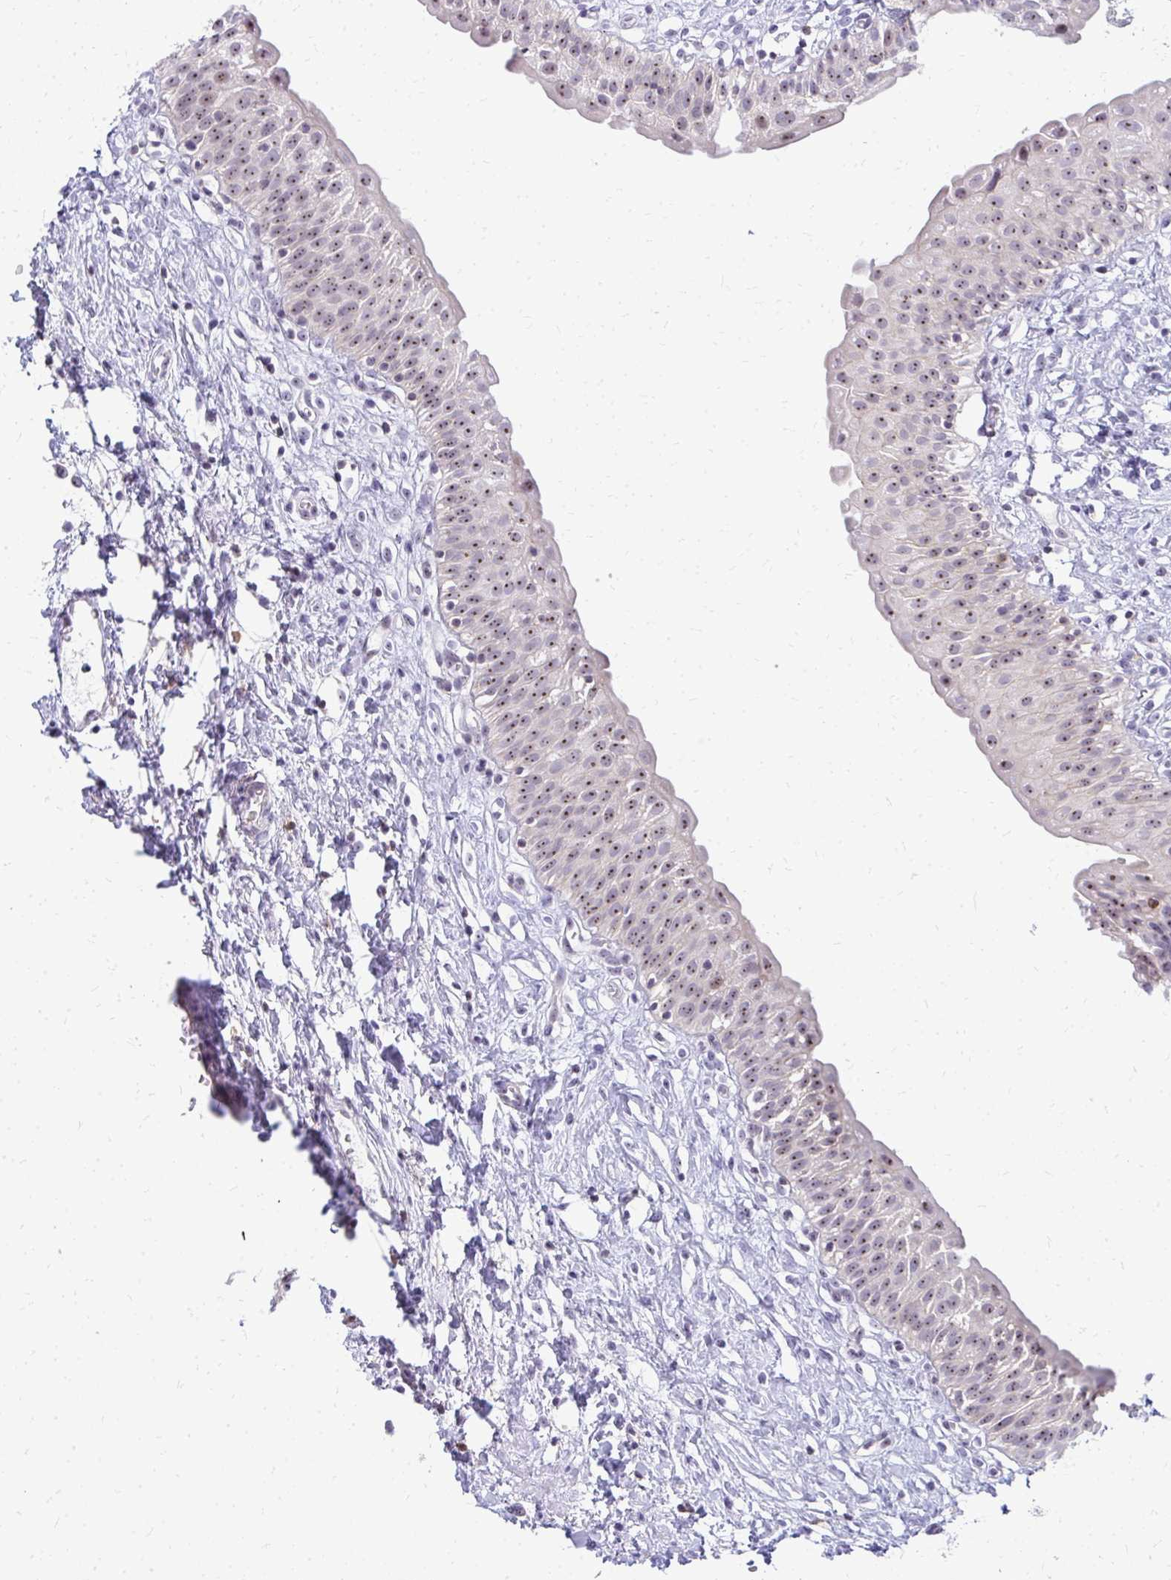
{"staining": {"intensity": "moderate", "quantity": ">75%", "location": "nuclear"}, "tissue": "urinary bladder", "cell_type": "Urothelial cells", "image_type": "normal", "snomed": [{"axis": "morphology", "description": "Normal tissue, NOS"}, {"axis": "topography", "description": "Urinary bladder"}], "caption": "IHC (DAB (3,3'-diaminobenzidine)) staining of normal urinary bladder demonstrates moderate nuclear protein expression in about >75% of urothelial cells. (DAB (3,3'-diaminobenzidine) IHC, brown staining for protein, blue staining for nuclei).", "gene": "FAM9A", "patient": {"sex": "male", "age": 51}}